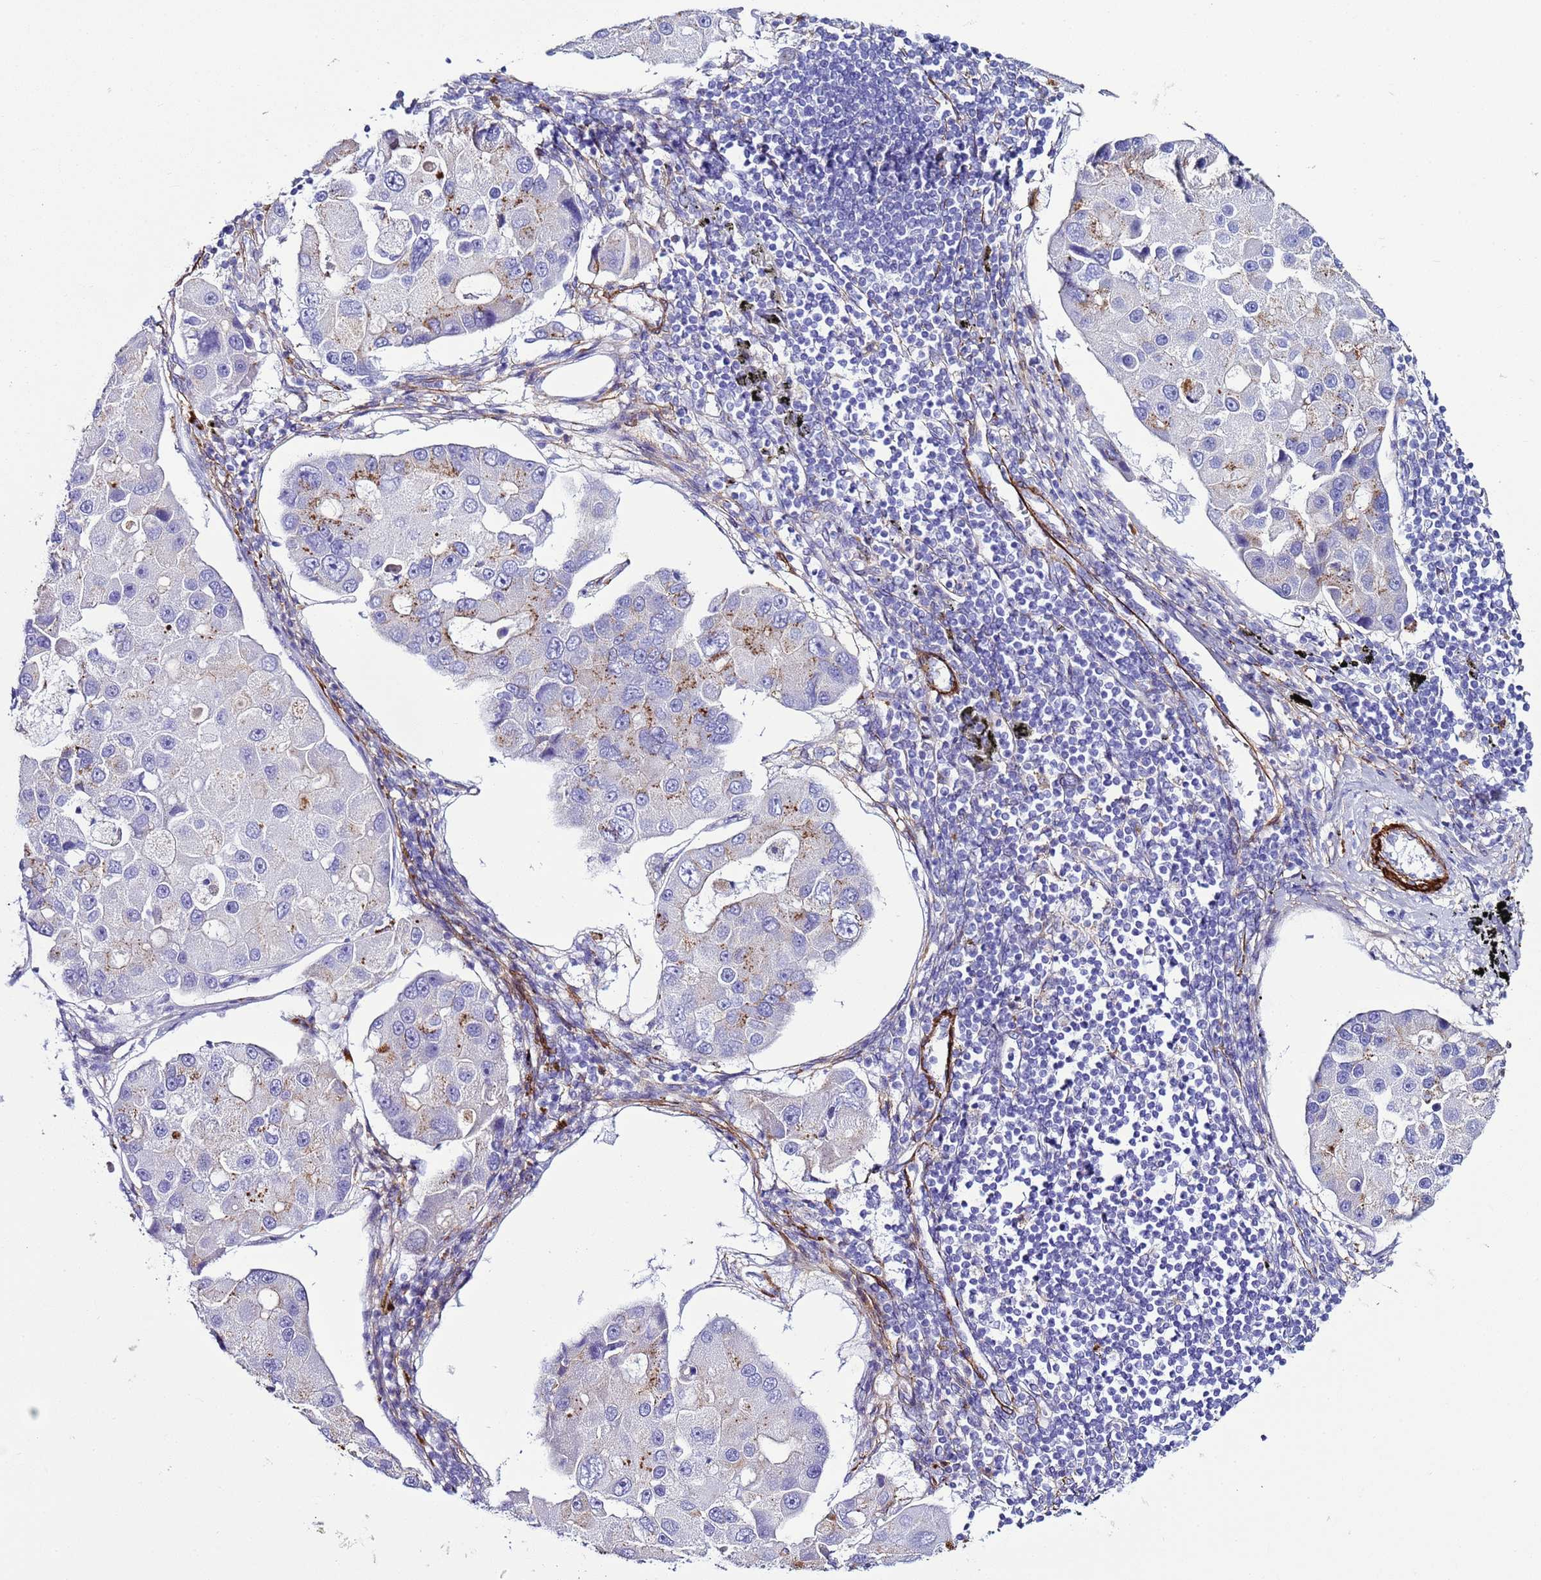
{"staining": {"intensity": "moderate", "quantity": "<25%", "location": "cytoplasmic/membranous"}, "tissue": "lung cancer", "cell_type": "Tumor cells", "image_type": "cancer", "snomed": [{"axis": "morphology", "description": "Adenocarcinoma, NOS"}, {"axis": "topography", "description": "Lung"}], "caption": "There is low levels of moderate cytoplasmic/membranous staining in tumor cells of lung cancer, as demonstrated by immunohistochemical staining (brown color).", "gene": "RABL2B", "patient": {"sex": "female", "age": 54}}